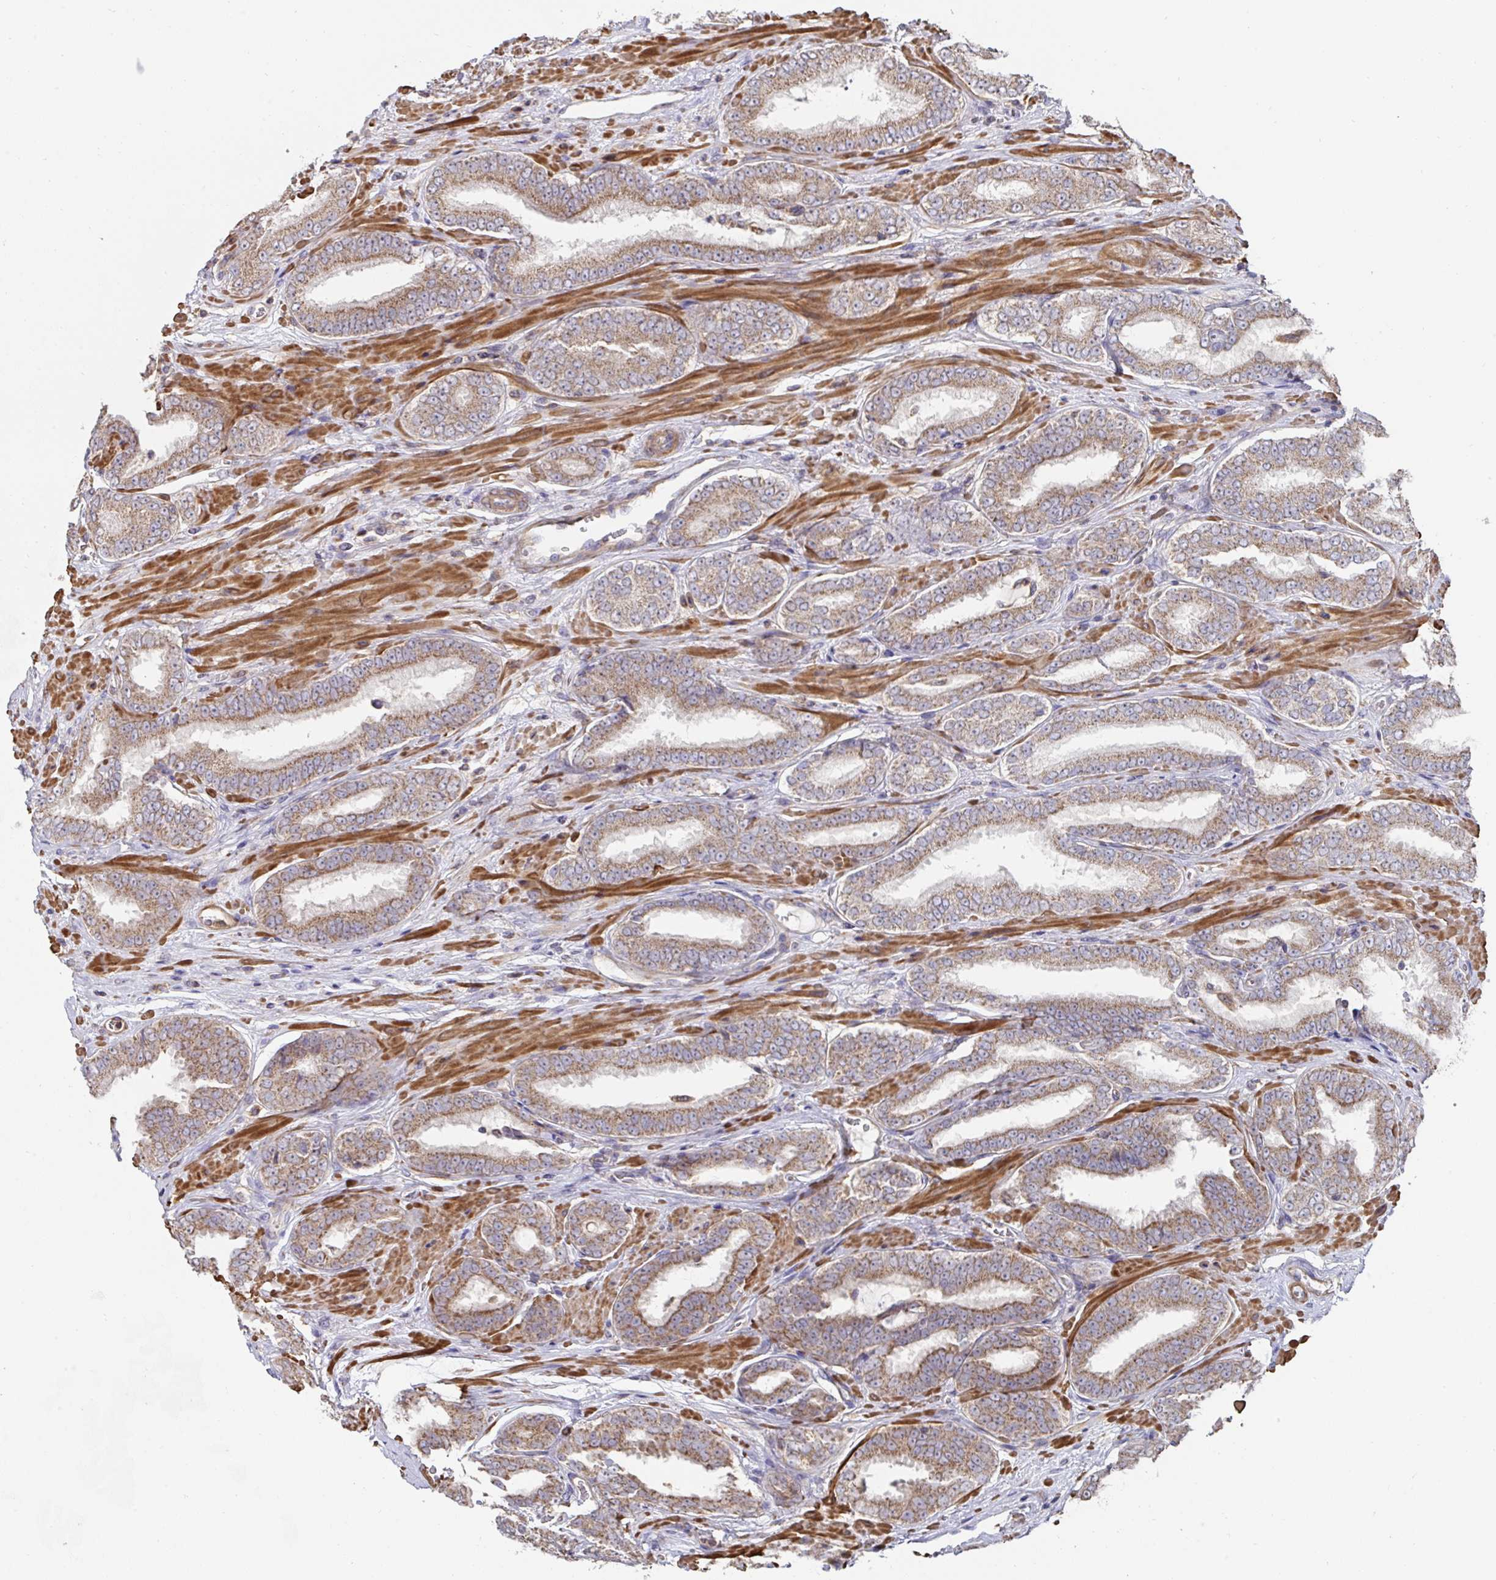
{"staining": {"intensity": "moderate", "quantity": ">75%", "location": "cytoplasmic/membranous"}, "tissue": "prostate cancer", "cell_type": "Tumor cells", "image_type": "cancer", "snomed": [{"axis": "morphology", "description": "Adenocarcinoma, High grade"}, {"axis": "topography", "description": "Prostate"}], "caption": "Moderate cytoplasmic/membranous staining for a protein is appreciated in approximately >75% of tumor cells of prostate cancer using immunohistochemistry (IHC).", "gene": "DZANK1", "patient": {"sex": "male", "age": 72}}